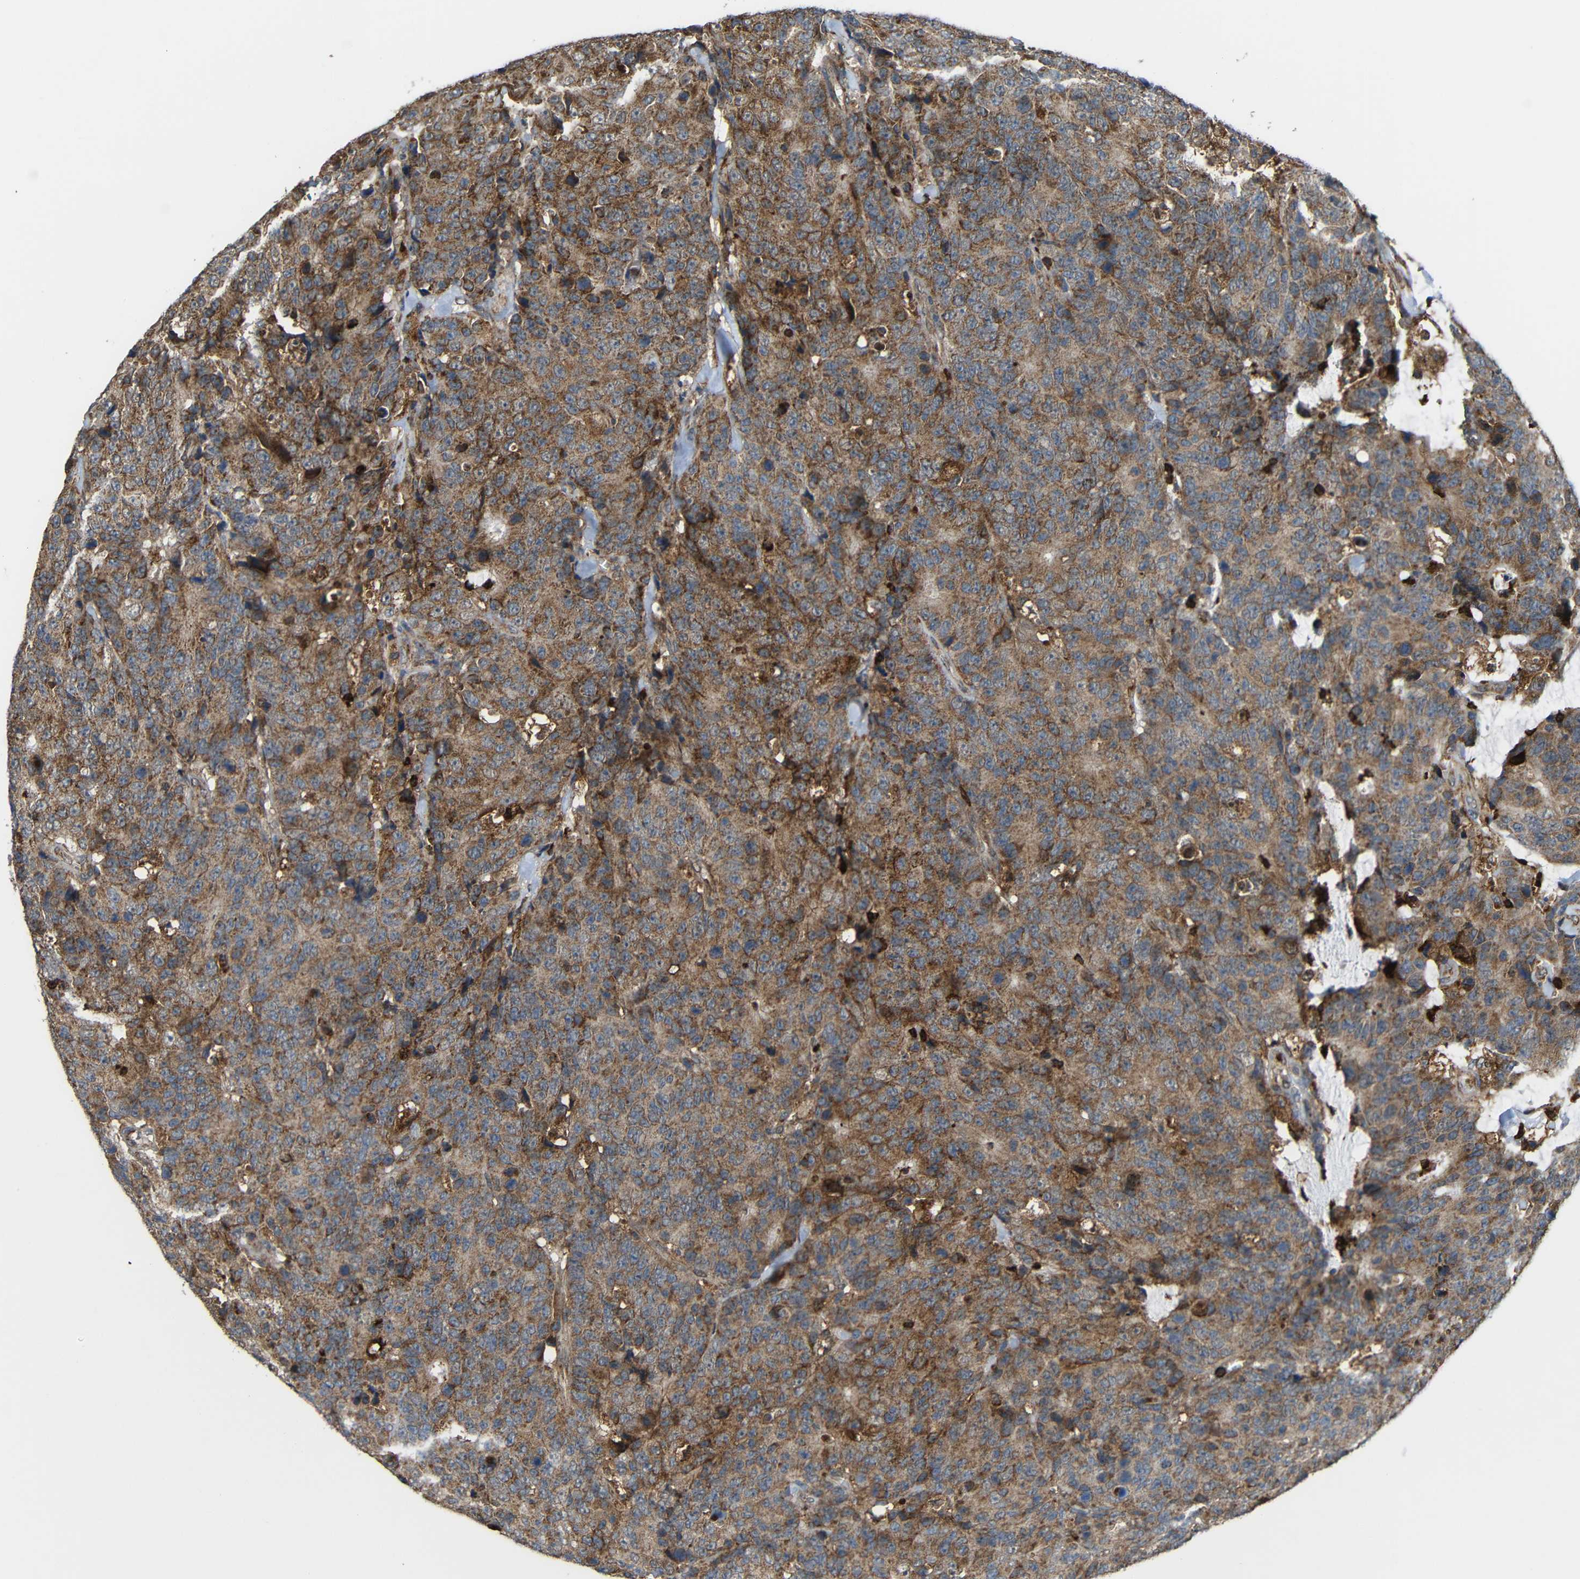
{"staining": {"intensity": "moderate", "quantity": ">75%", "location": "cytoplasmic/membranous"}, "tissue": "colorectal cancer", "cell_type": "Tumor cells", "image_type": "cancer", "snomed": [{"axis": "morphology", "description": "Adenocarcinoma, NOS"}, {"axis": "topography", "description": "Colon"}], "caption": "This is a photomicrograph of immunohistochemistry (IHC) staining of colorectal cancer (adenocarcinoma), which shows moderate expression in the cytoplasmic/membranous of tumor cells.", "gene": "C1GALT1", "patient": {"sex": "female", "age": 86}}